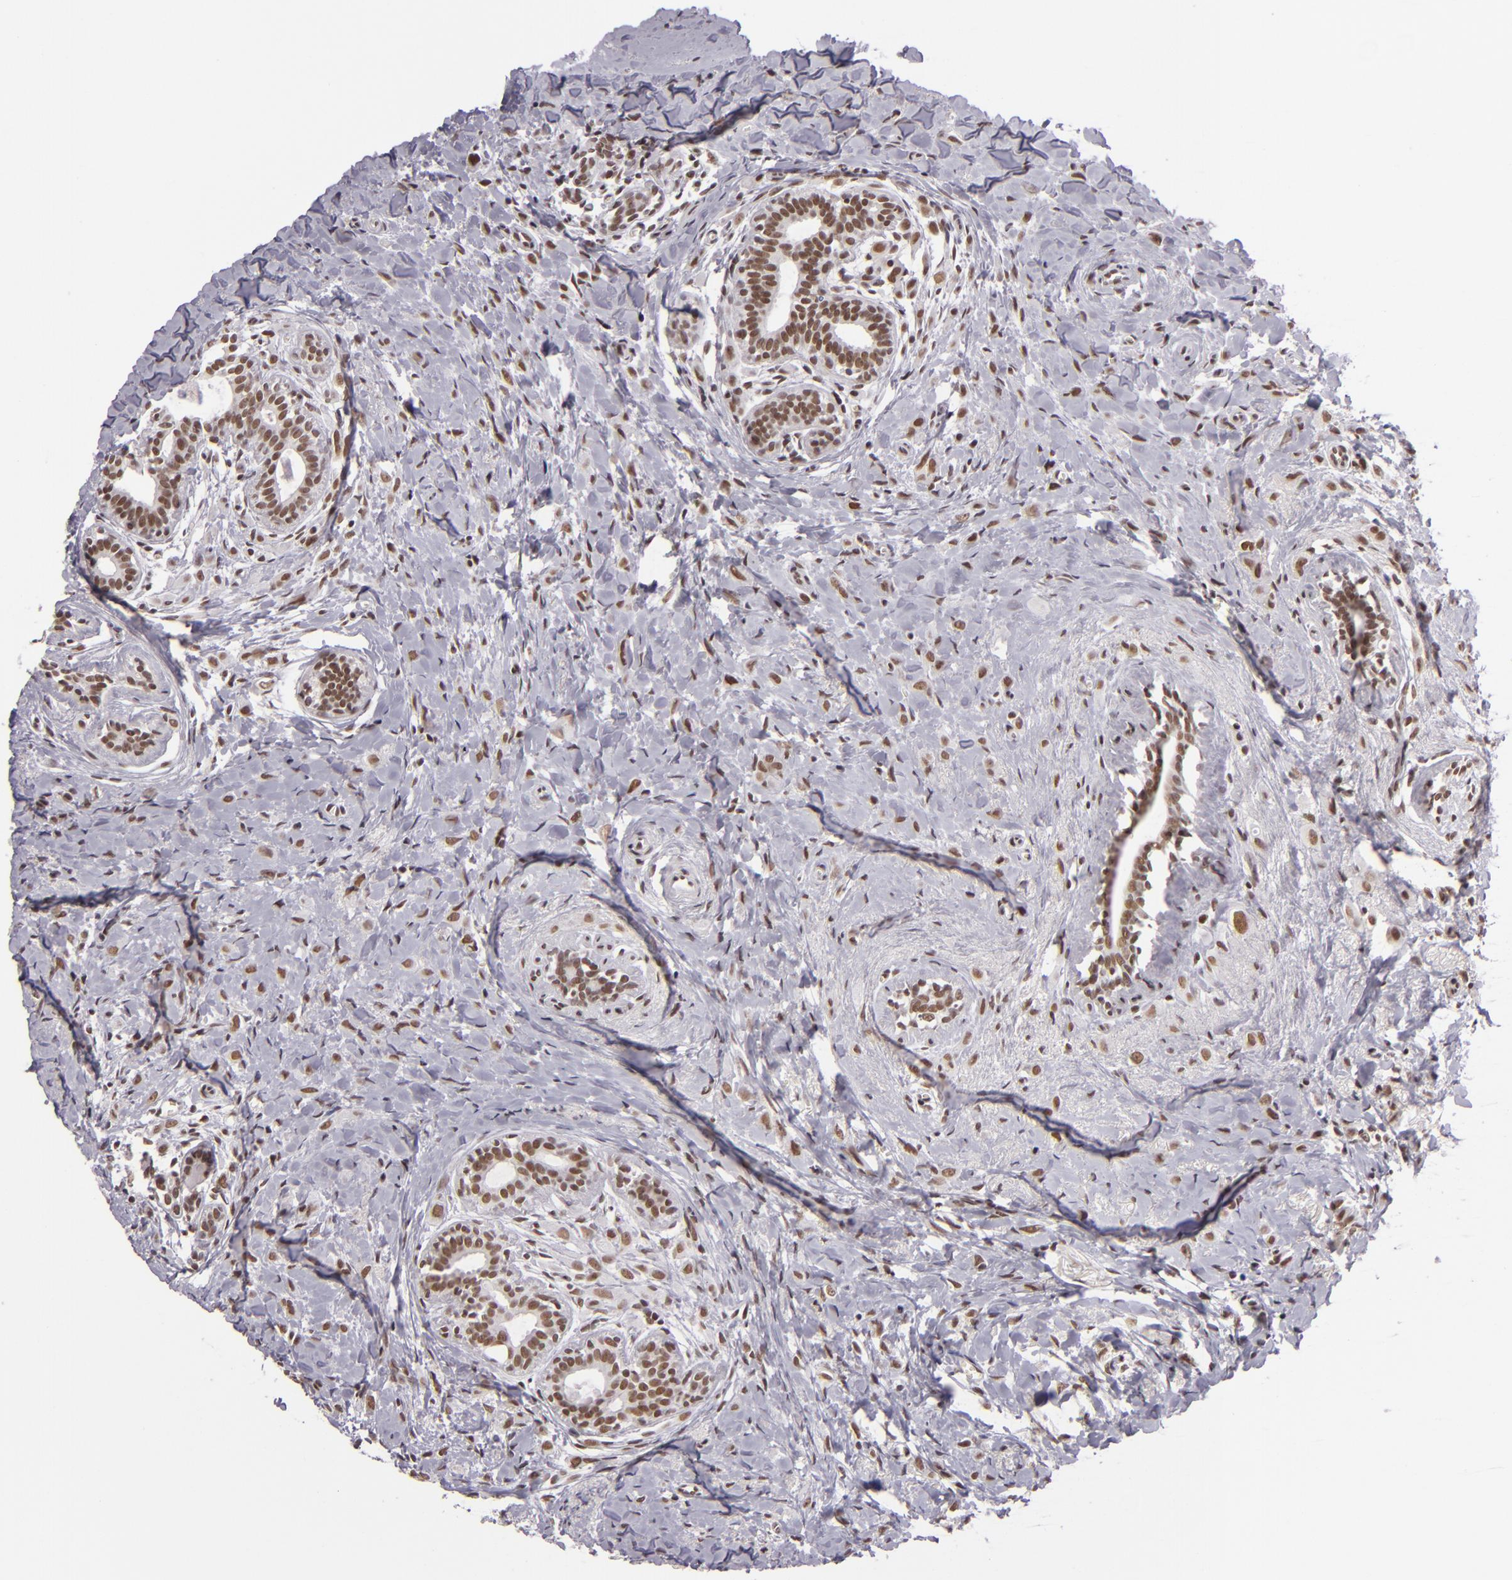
{"staining": {"intensity": "moderate", "quantity": ">75%", "location": "nuclear"}, "tissue": "breast cancer", "cell_type": "Tumor cells", "image_type": "cancer", "snomed": [{"axis": "morphology", "description": "Lobular carcinoma"}, {"axis": "topography", "description": "Breast"}], "caption": "Breast cancer (lobular carcinoma) tissue displays moderate nuclear staining in about >75% of tumor cells, visualized by immunohistochemistry.", "gene": "BRD8", "patient": {"sex": "female", "age": 57}}